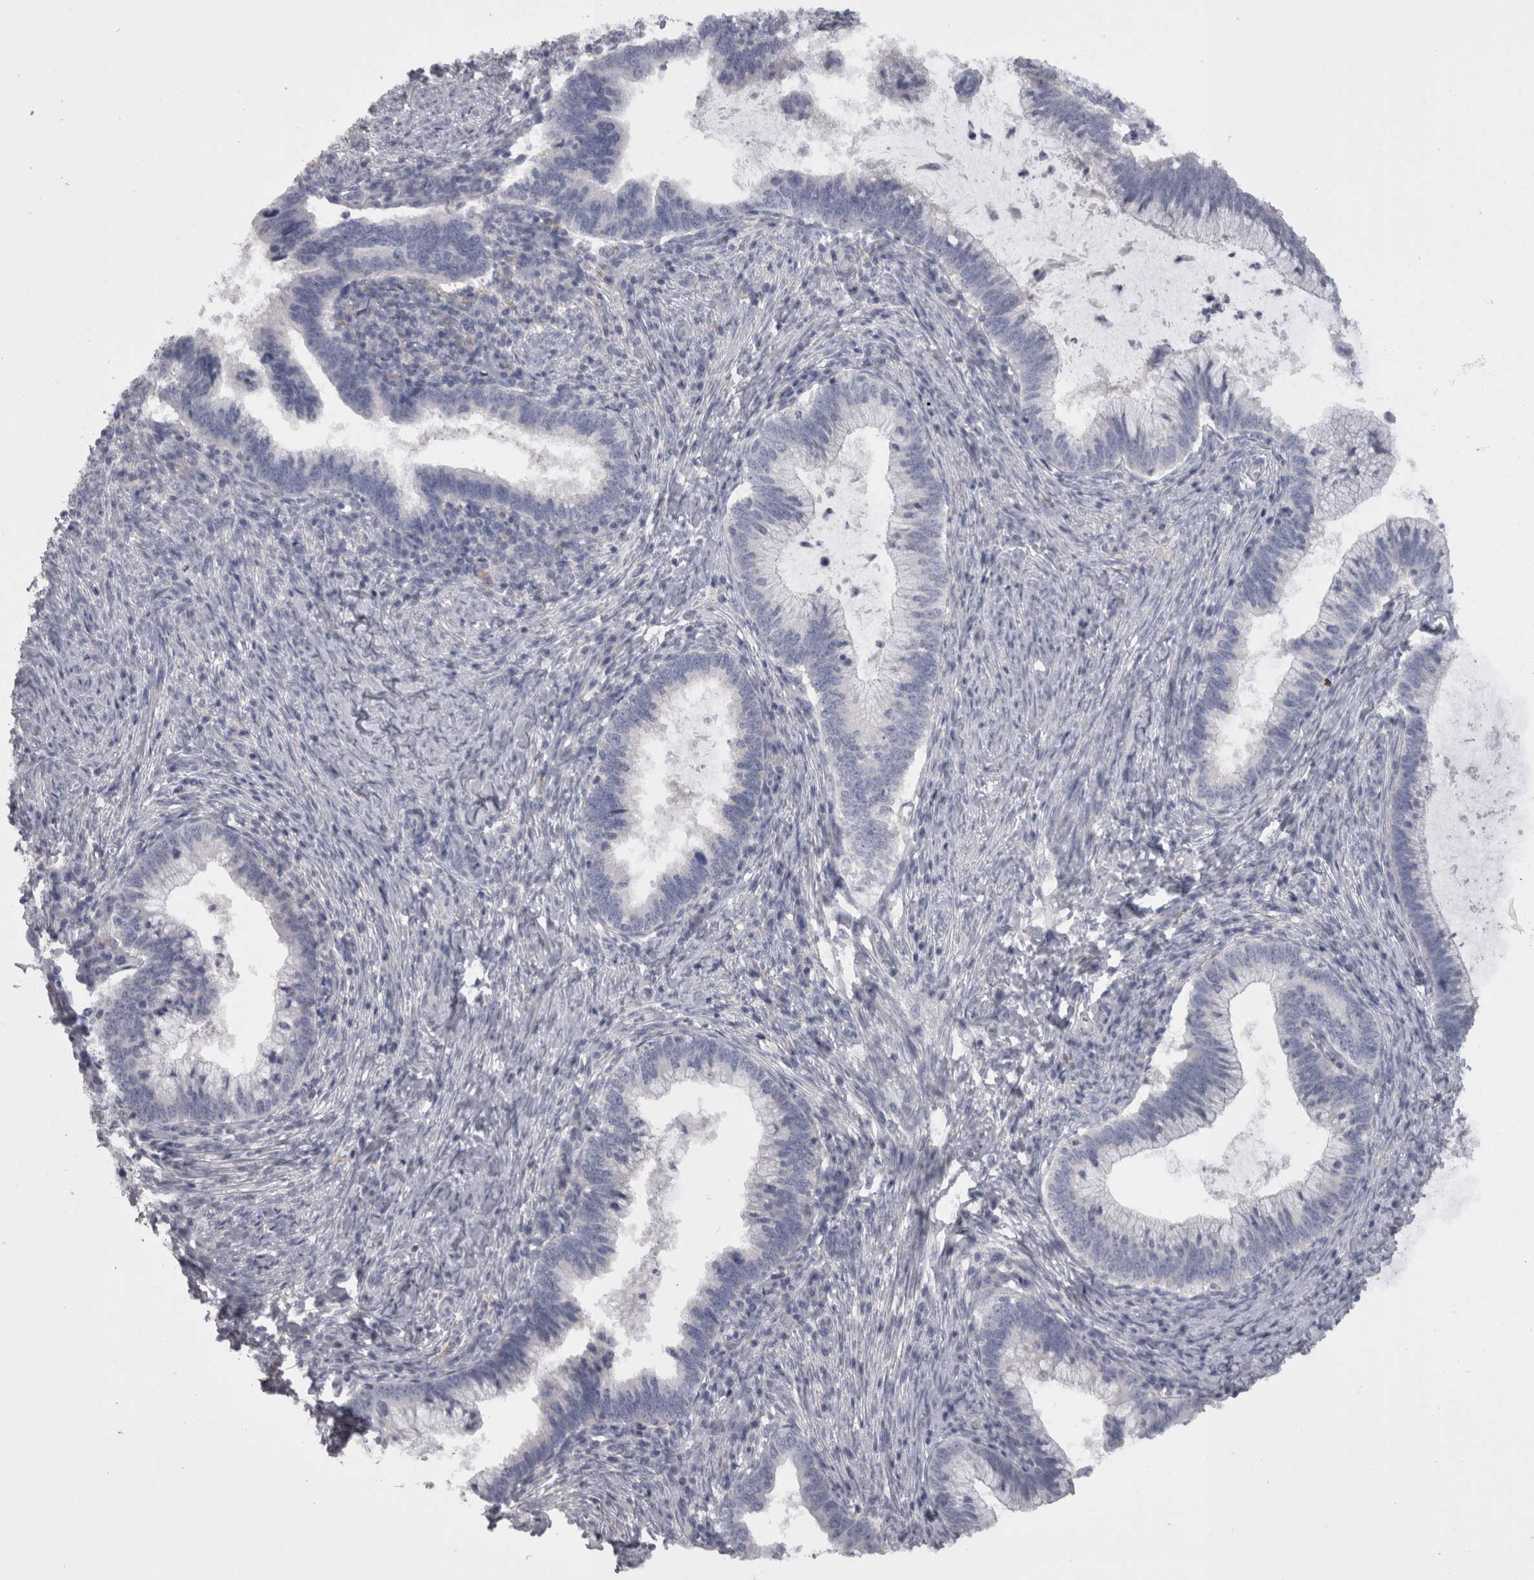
{"staining": {"intensity": "negative", "quantity": "none", "location": "none"}, "tissue": "cervical cancer", "cell_type": "Tumor cells", "image_type": "cancer", "snomed": [{"axis": "morphology", "description": "Adenocarcinoma, NOS"}, {"axis": "topography", "description": "Cervix"}], "caption": "There is no significant positivity in tumor cells of cervical adenocarcinoma. The staining was performed using DAB (3,3'-diaminobenzidine) to visualize the protein expression in brown, while the nuclei were stained in blue with hematoxylin (Magnification: 20x).", "gene": "CAMK2D", "patient": {"sex": "female", "age": 36}}